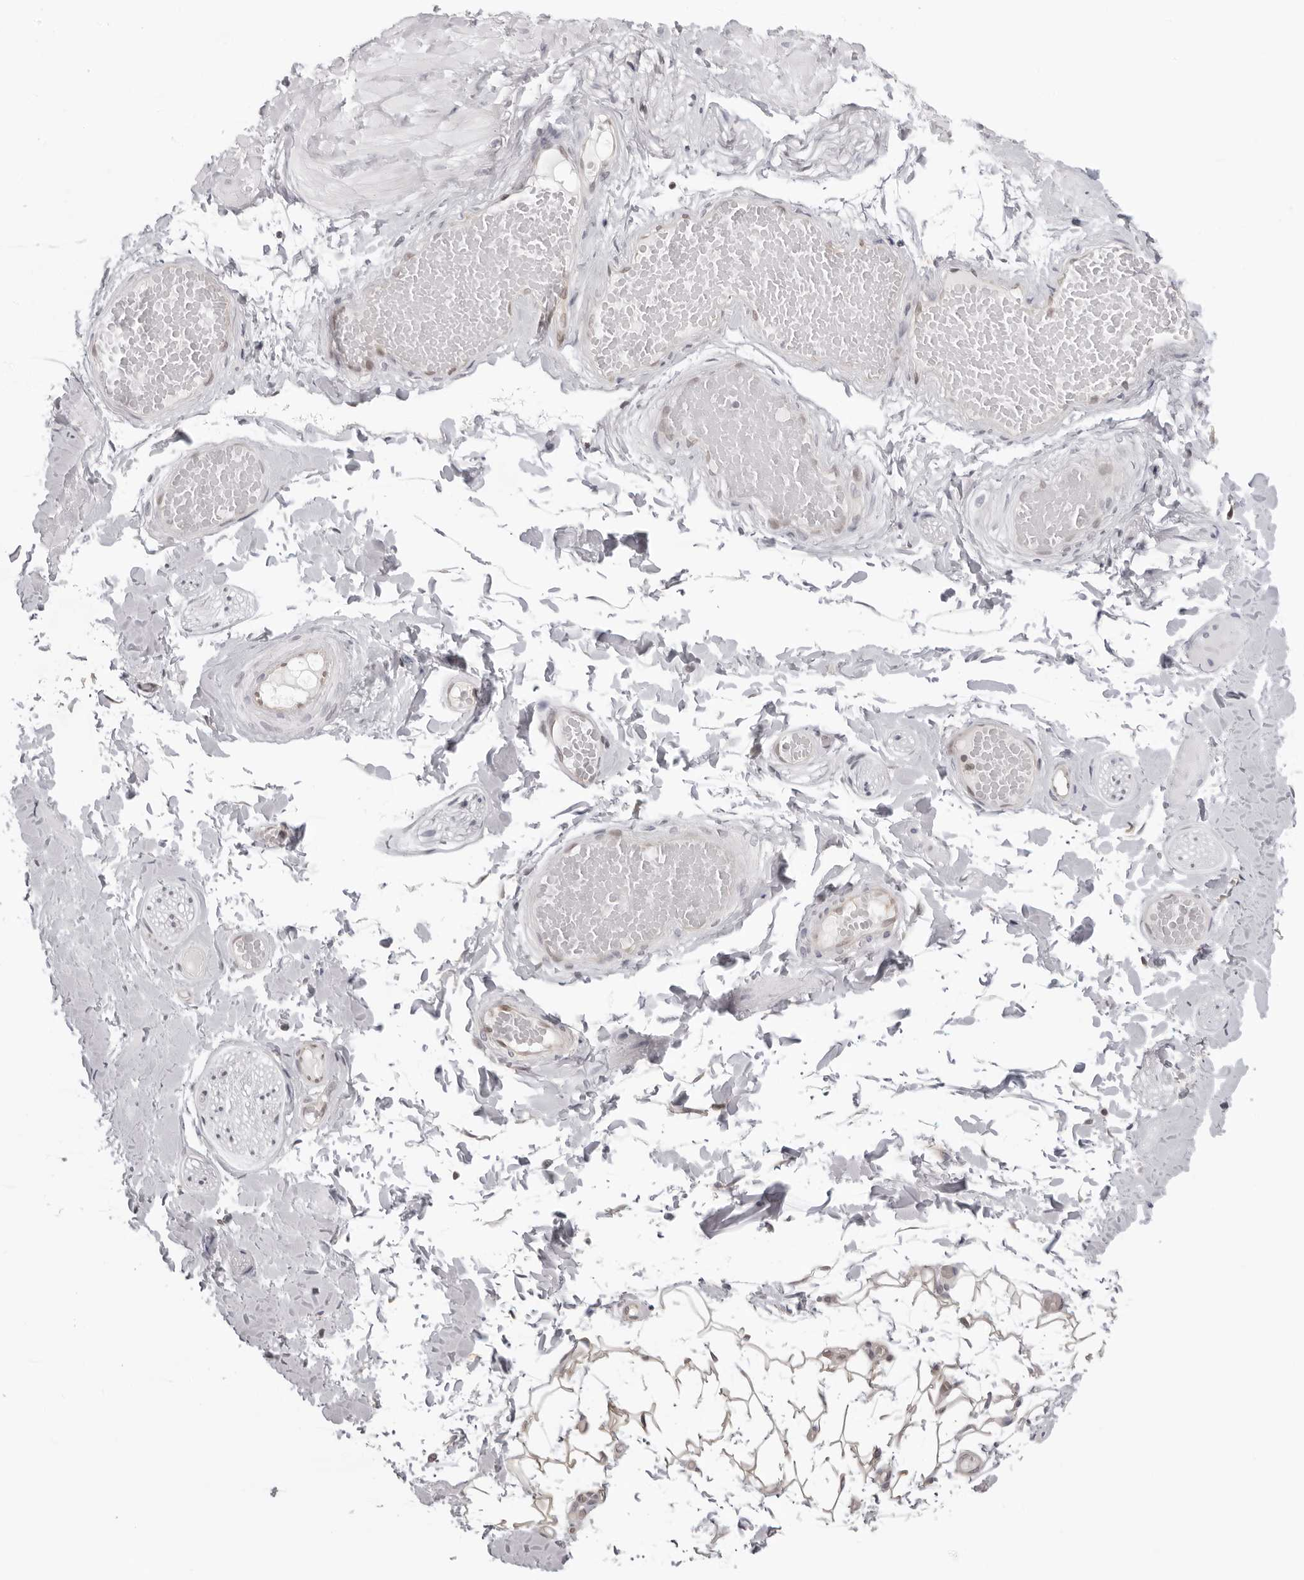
{"staining": {"intensity": "negative", "quantity": "none", "location": "none"}, "tissue": "adipose tissue", "cell_type": "Adipocytes", "image_type": "normal", "snomed": [{"axis": "morphology", "description": "Normal tissue, NOS"}, {"axis": "topography", "description": "Adipose tissue"}, {"axis": "topography", "description": "Vascular tissue"}, {"axis": "topography", "description": "Peripheral nerve tissue"}], "caption": "Adipocytes show no significant protein staining in benign adipose tissue. Brightfield microscopy of immunohistochemistry stained with DAB (brown) and hematoxylin (blue), captured at high magnification.", "gene": "CASP7", "patient": {"sex": "male", "age": 25}}